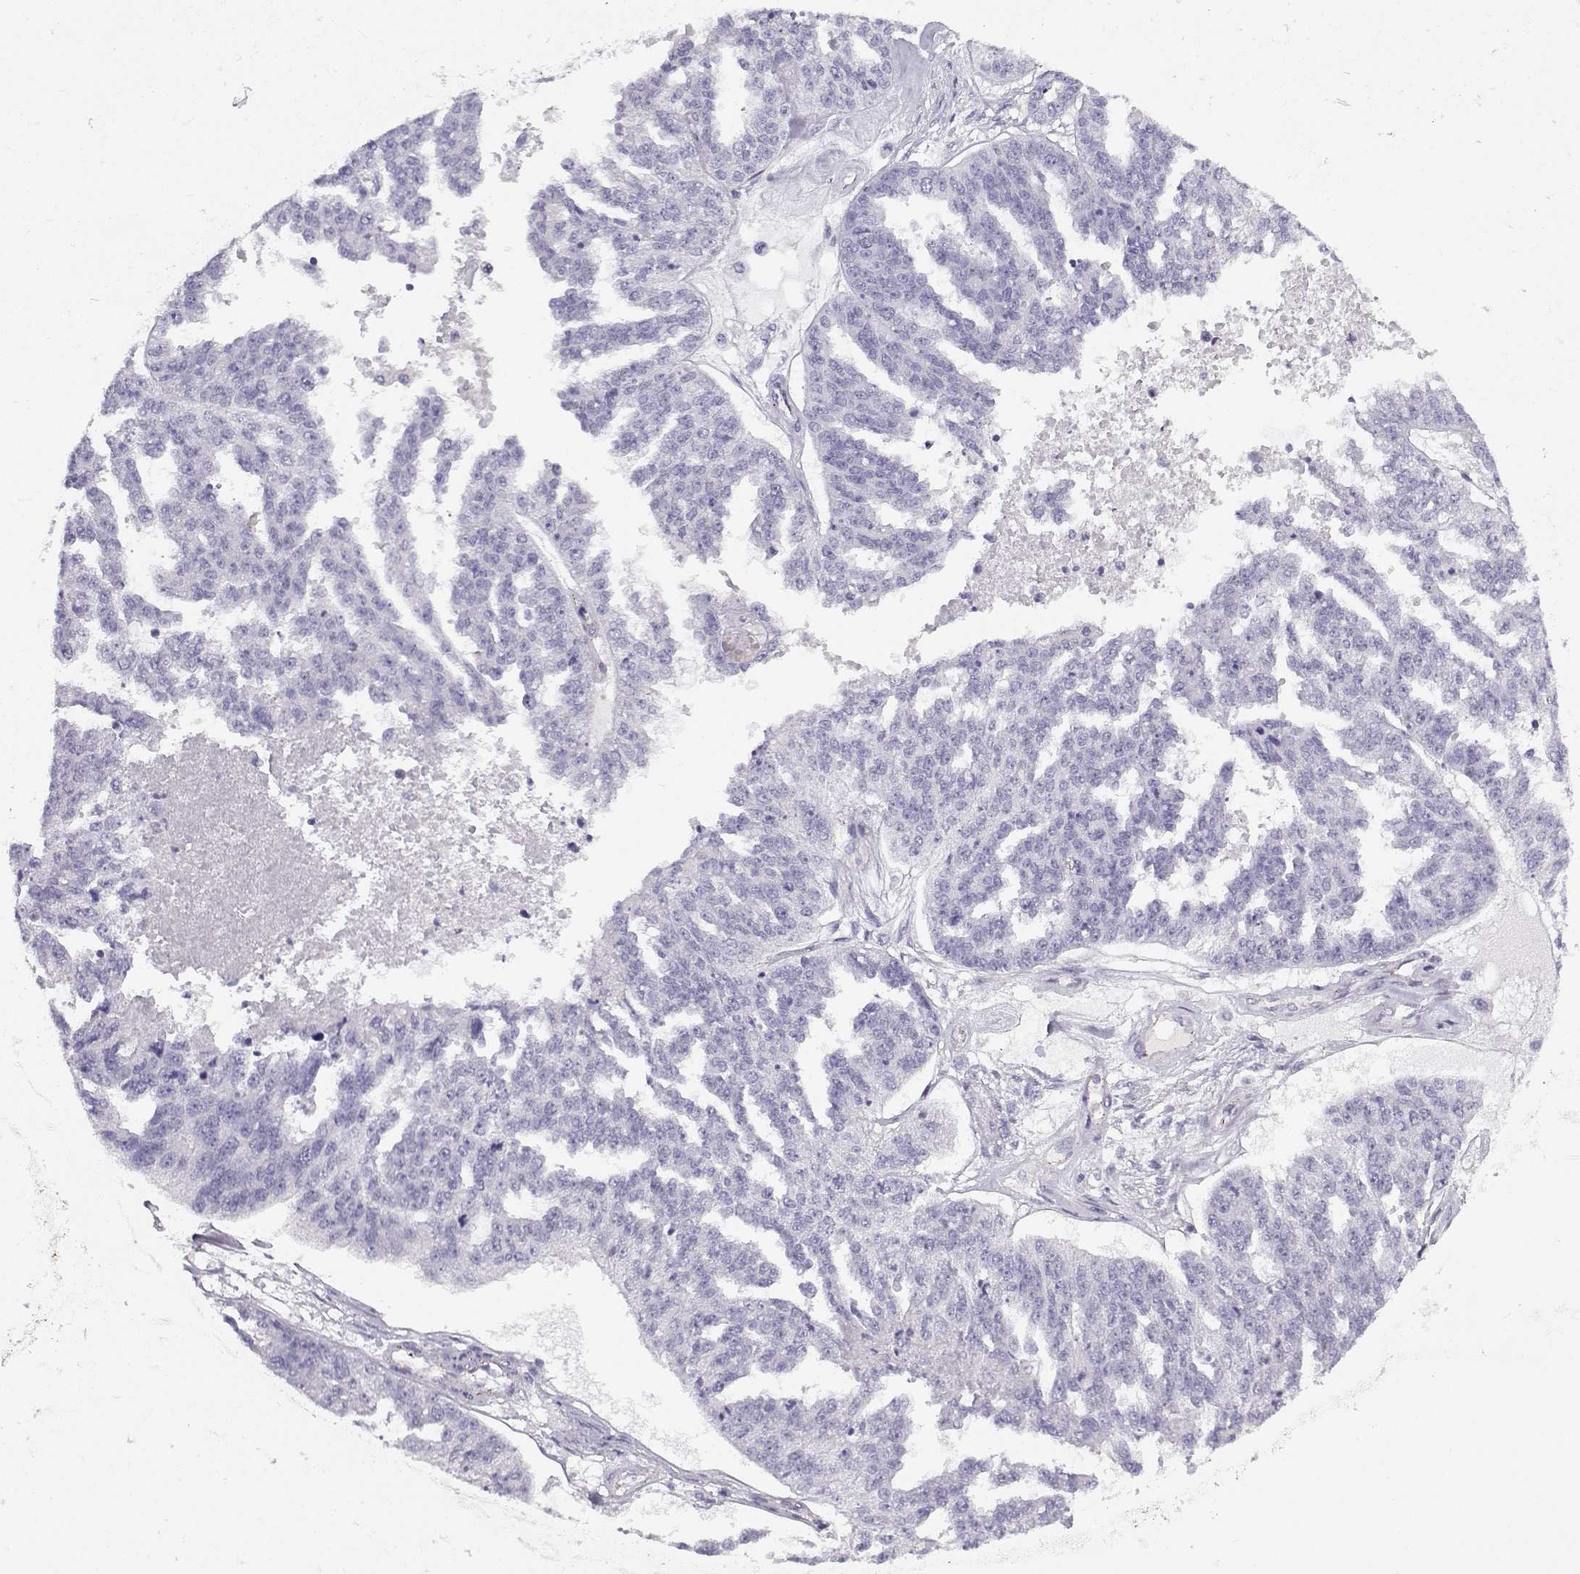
{"staining": {"intensity": "negative", "quantity": "none", "location": "none"}, "tissue": "ovarian cancer", "cell_type": "Tumor cells", "image_type": "cancer", "snomed": [{"axis": "morphology", "description": "Cystadenocarcinoma, serous, NOS"}, {"axis": "topography", "description": "Ovary"}], "caption": "The micrograph demonstrates no significant positivity in tumor cells of serous cystadenocarcinoma (ovarian). The staining is performed using DAB brown chromogen with nuclei counter-stained in using hematoxylin.", "gene": "MYO1A", "patient": {"sex": "female", "age": 58}}